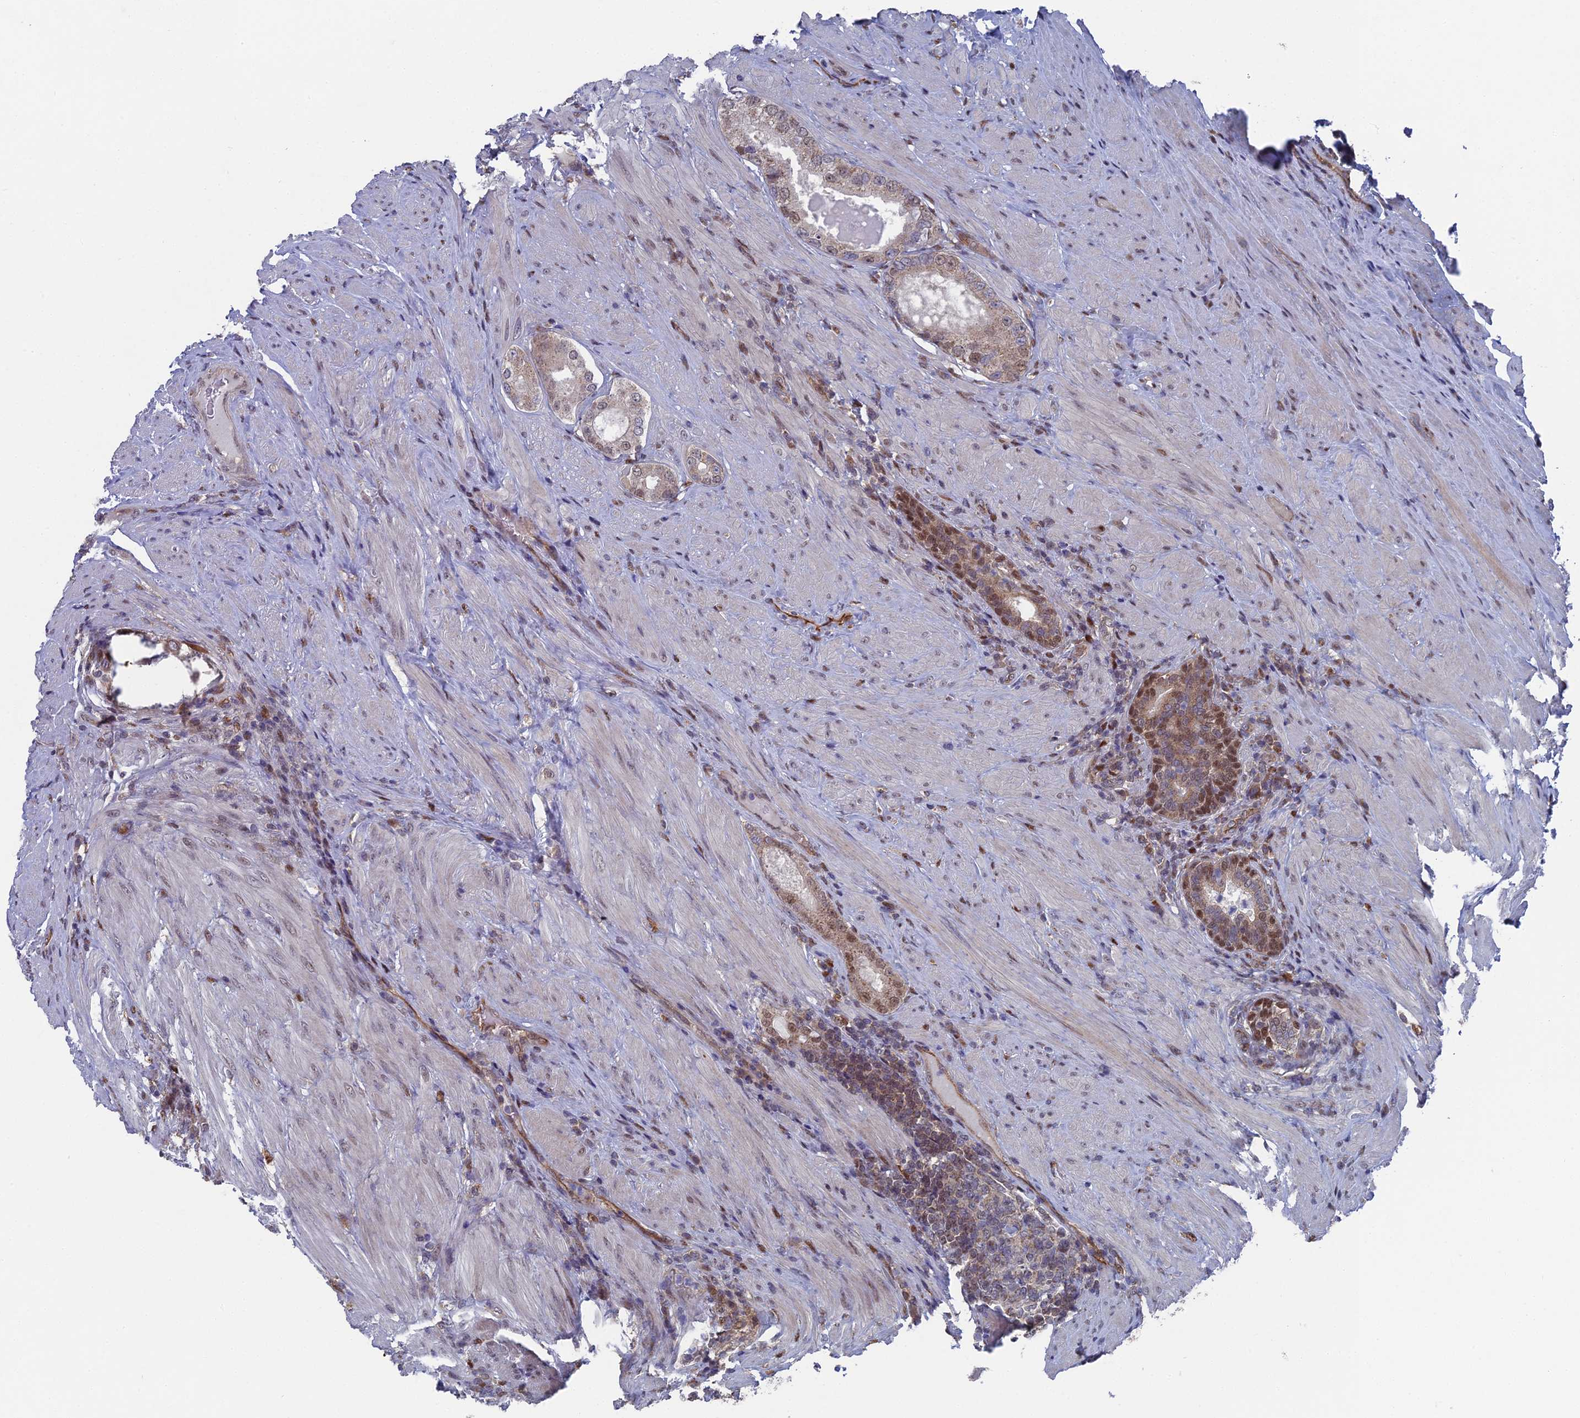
{"staining": {"intensity": "moderate", "quantity": "<25%", "location": "cytoplasmic/membranous,nuclear"}, "tissue": "prostate cancer", "cell_type": "Tumor cells", "image_type": "cancer", "snomed": [{"axis": "morphology", "description": "Adenocarcinoma, Low grade"}, {"axis": "topography", "description": "Prostate"}], "caption": "Immunohistochemical staining of low-grade adenocarcinoma (prostate) displays moderate cytoplasmic/membranous and nuclear protein staining in about <25% of tumor cells. The staining is performed using DAB brown chromogen to label protein expression. The nuclei are counter-stained blue using hematoxylin.", "gene": "UNC5D", "patient": {"sex": "male", "age": 68}}